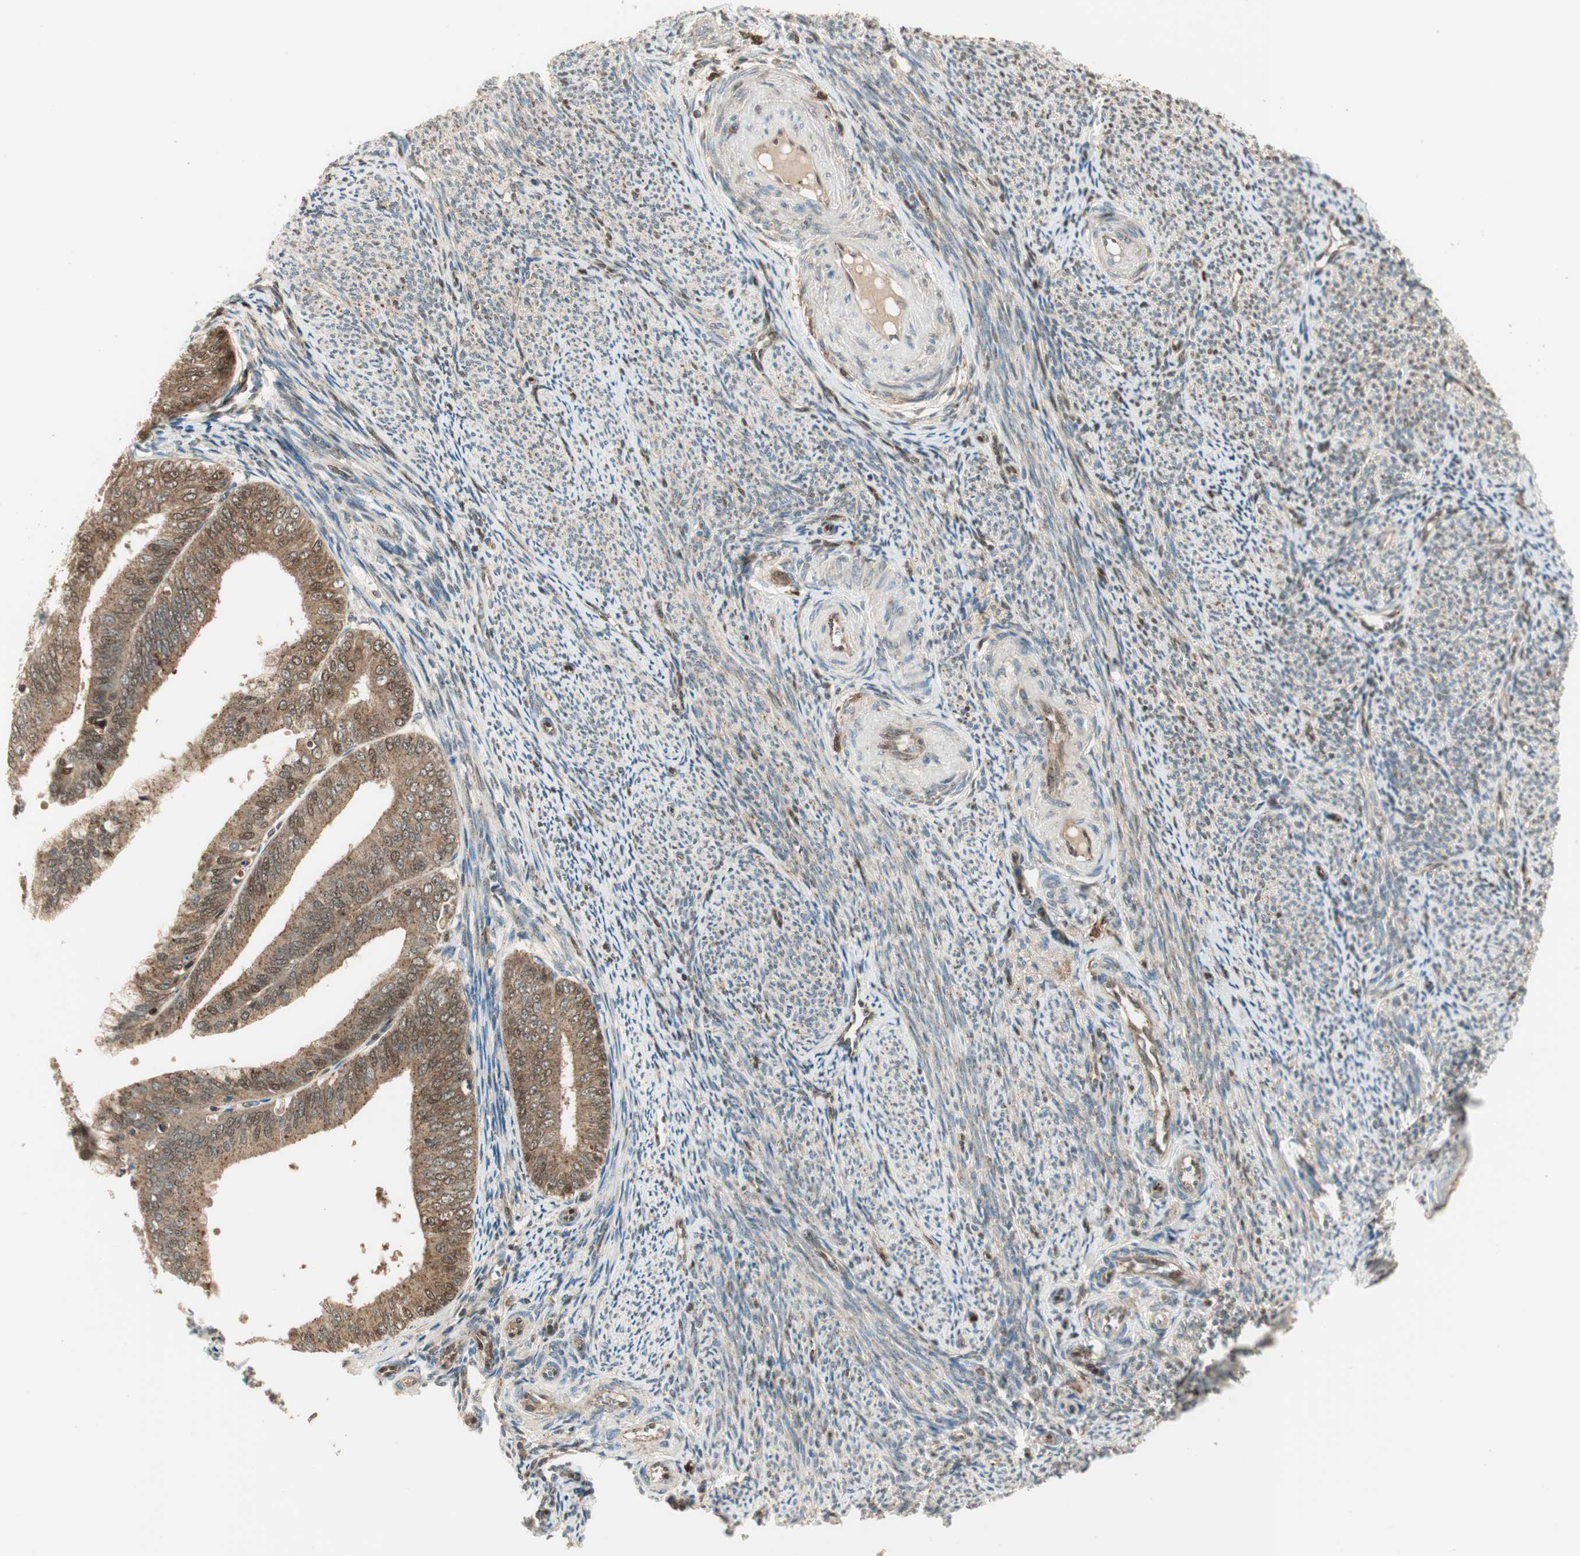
{"staining": {"intensity": "moderate", "quantity": ">75%", "location": "cytoplasmic/membranous,nuclear"}, "tissue": "endometrial cancer", "cell_type": "Tumor cells", "image_type": "cancer", "snomed": [{"axis": "morphology", "description": "Adenocarcinoma, NOS"}, {"axis": "topography", "description": "Endometrium"}], "caption": "High-power microscopy captured an immunohistochemistry photomicrograph of endometrial cancer (adenocarcinoma), revealing moderate cytoplasmic/membranous and nuclear staining in approximately >75% of tumor cells.", "gene": "LTA4H", "patient": {"sex": "female", "age": 63}}